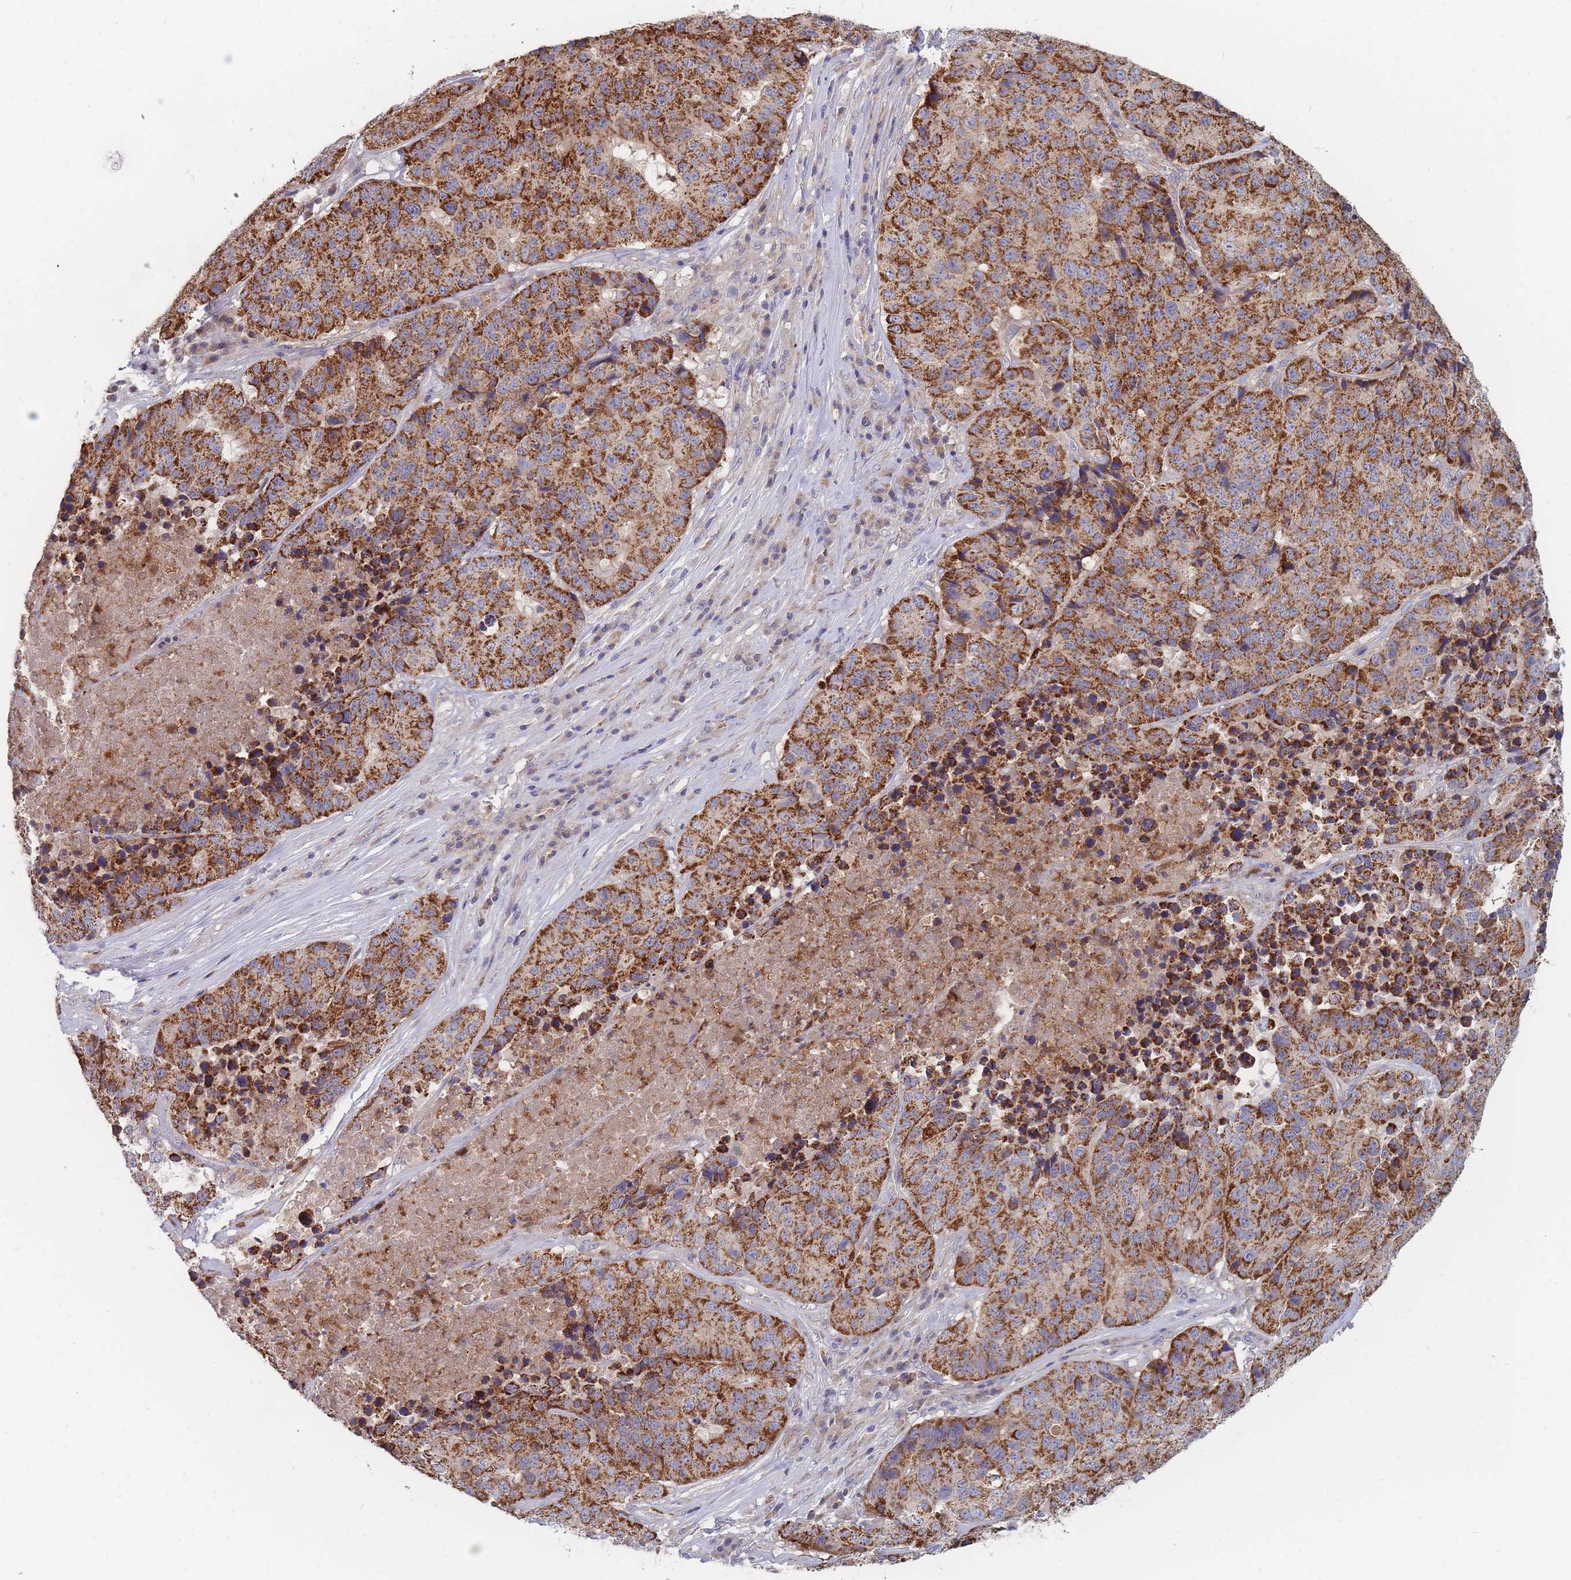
{"staining": {"intensity": "strong", "quantity": ">75%", "location": "cytoplasmic/membranous"}, "tissue": "stomach cancer", "cell_type": "Tumor cells", "image_type": "cancer", "snomed": [{"axis": "morphology", "description": "Adenocarcinoma, NOS"}, {"axis": "topography", "description": "Stomach"}], "caption": "Tumor cells reveal strong cytoplasmic/membranous positivity in about >75% of cells in stomach adenocarcinoma.", "gene": "NUB1", "patient": {"sex": "male", "age": 71}}